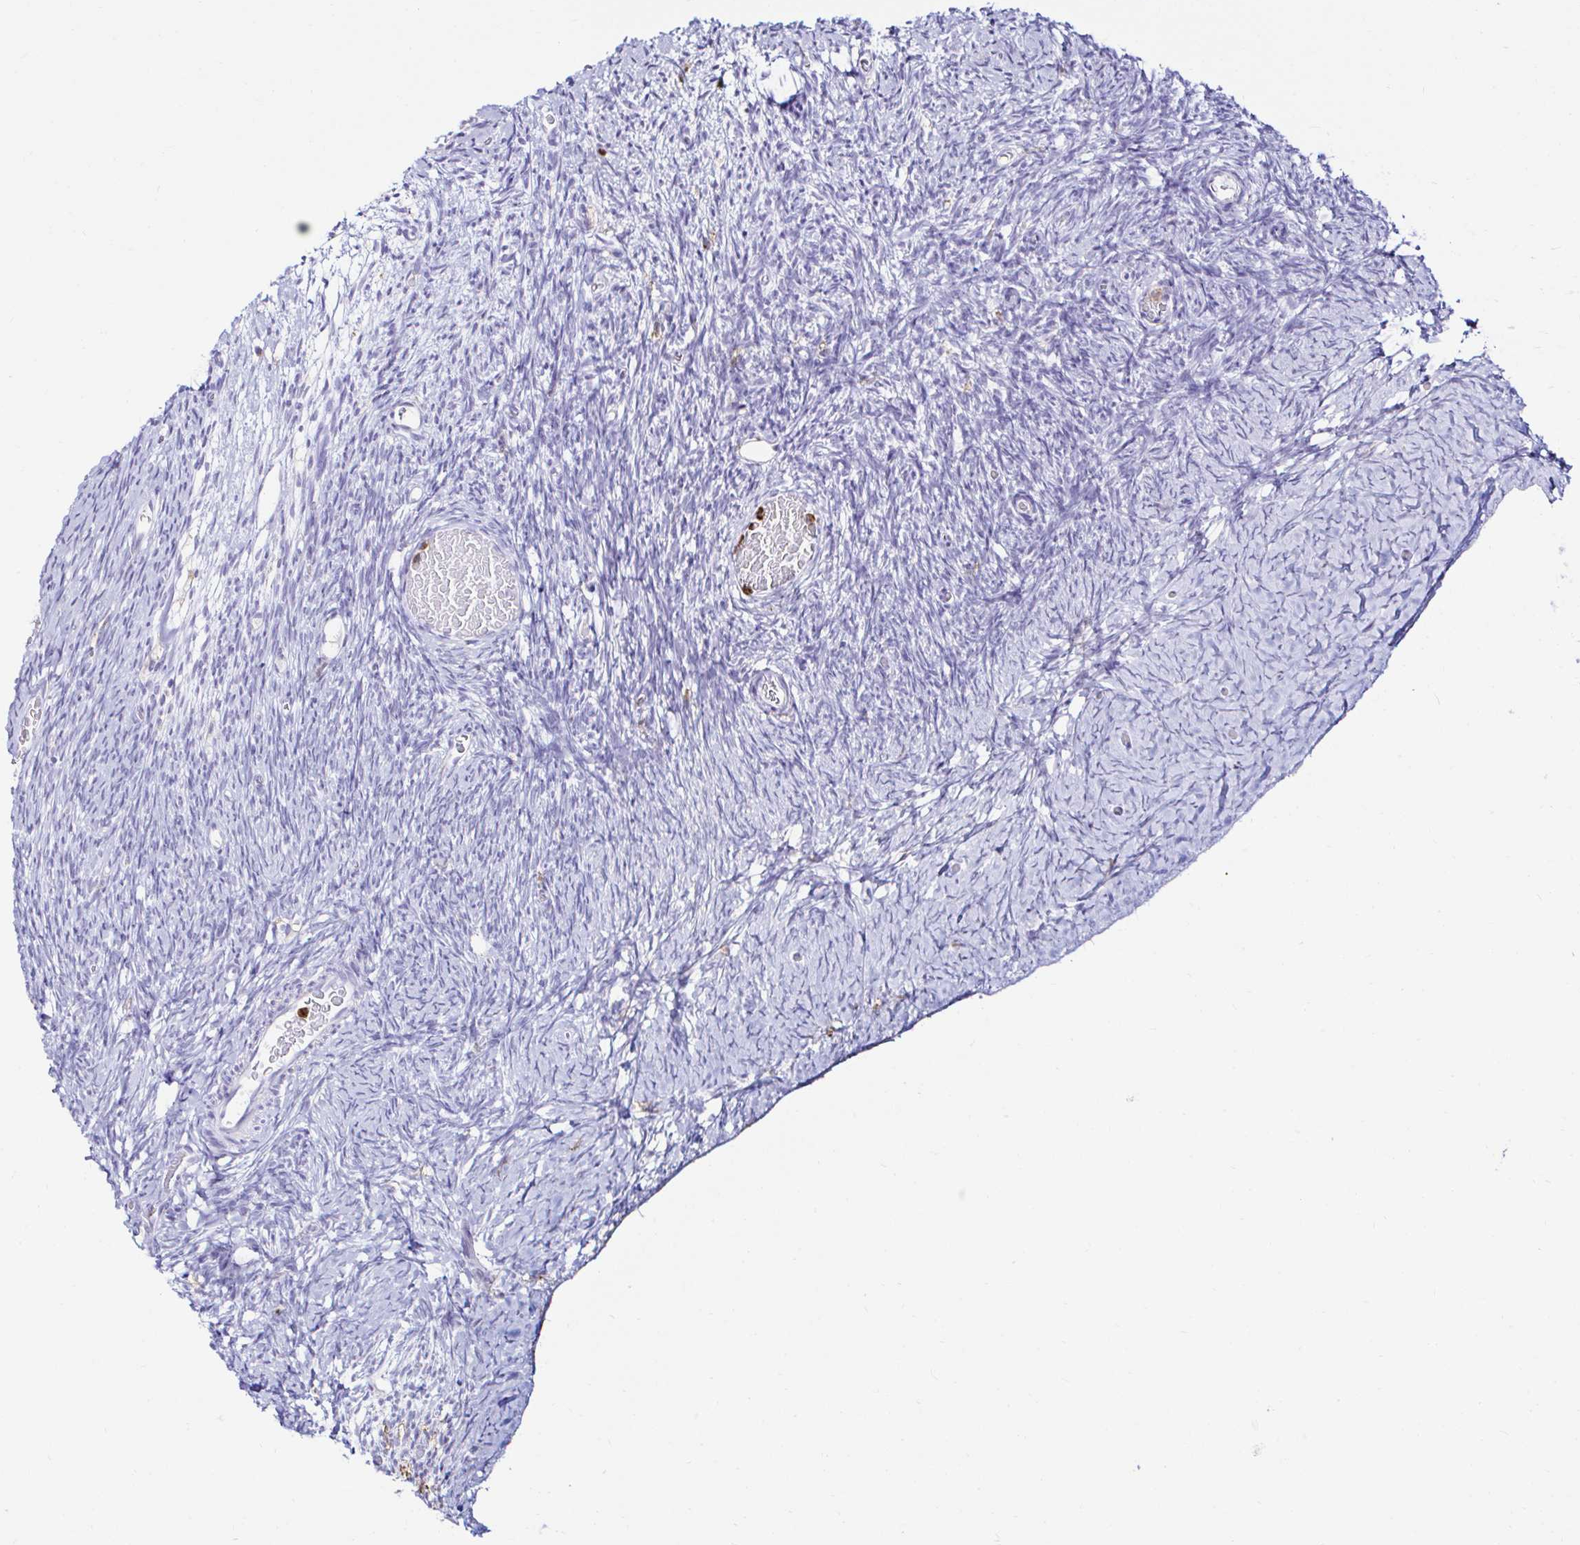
{"staining": {"intensity": "negative", "quantity": "none", "location": "none"}, "tissue": "ovary", "cell_type": "Ovarian stroma cells", "image_type": "normal", "snomed": [{"axis": "morphology", "description": "Normal tissue, NOS"}, {"axis": "topography", "description": "Ovary"}], "caption": "An immunohistochemistry (IHC) image of normal ovary is shown. There is no staining in ovarian stroma cells of ovary.", "gene": "CYBB", "patient": {"sex": "female", "age": 39}}